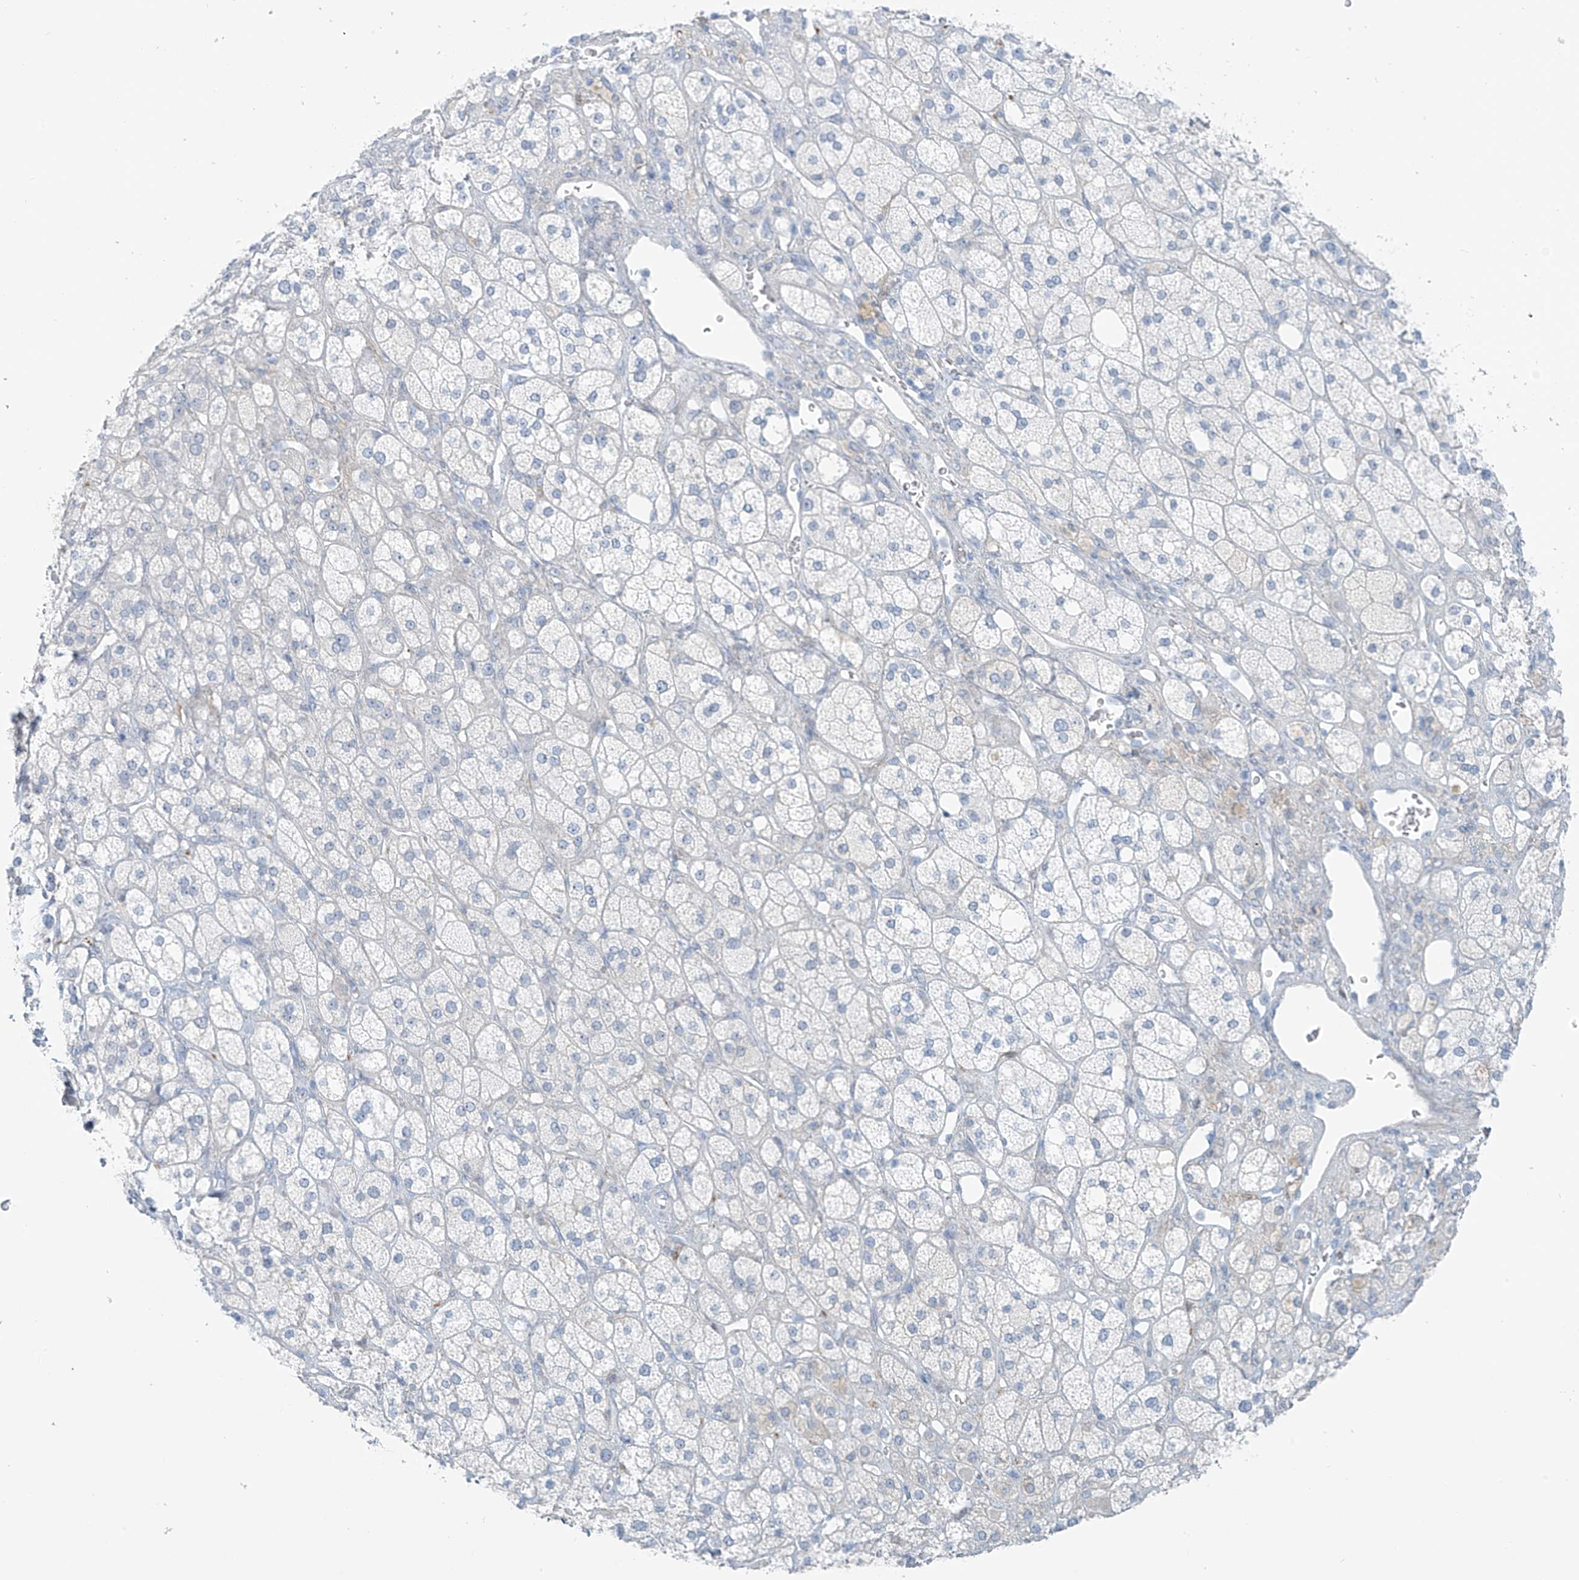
{"staining": {"intensity": "negative", "quantity": "none", "location": "none"}, "tissue": "adrenal gland", "cell_type": "Glandular cells", "image_type": "normal", "snomed": [{"axis": "morphology", "description": "Normal tissue, NOS"}, {"axis": "topography", "description": "Adrenal gland"}], "caption": "Glandular cells show no significant expression in unremarkable adrenal gland. (Stains: DAB immunohistochemistry with hematoxylin counter stain, Microscopy: brightfield microscopy at high magnification).", "gene": "SLC25A43", "patient": {"sex": "male", "age": 61}}